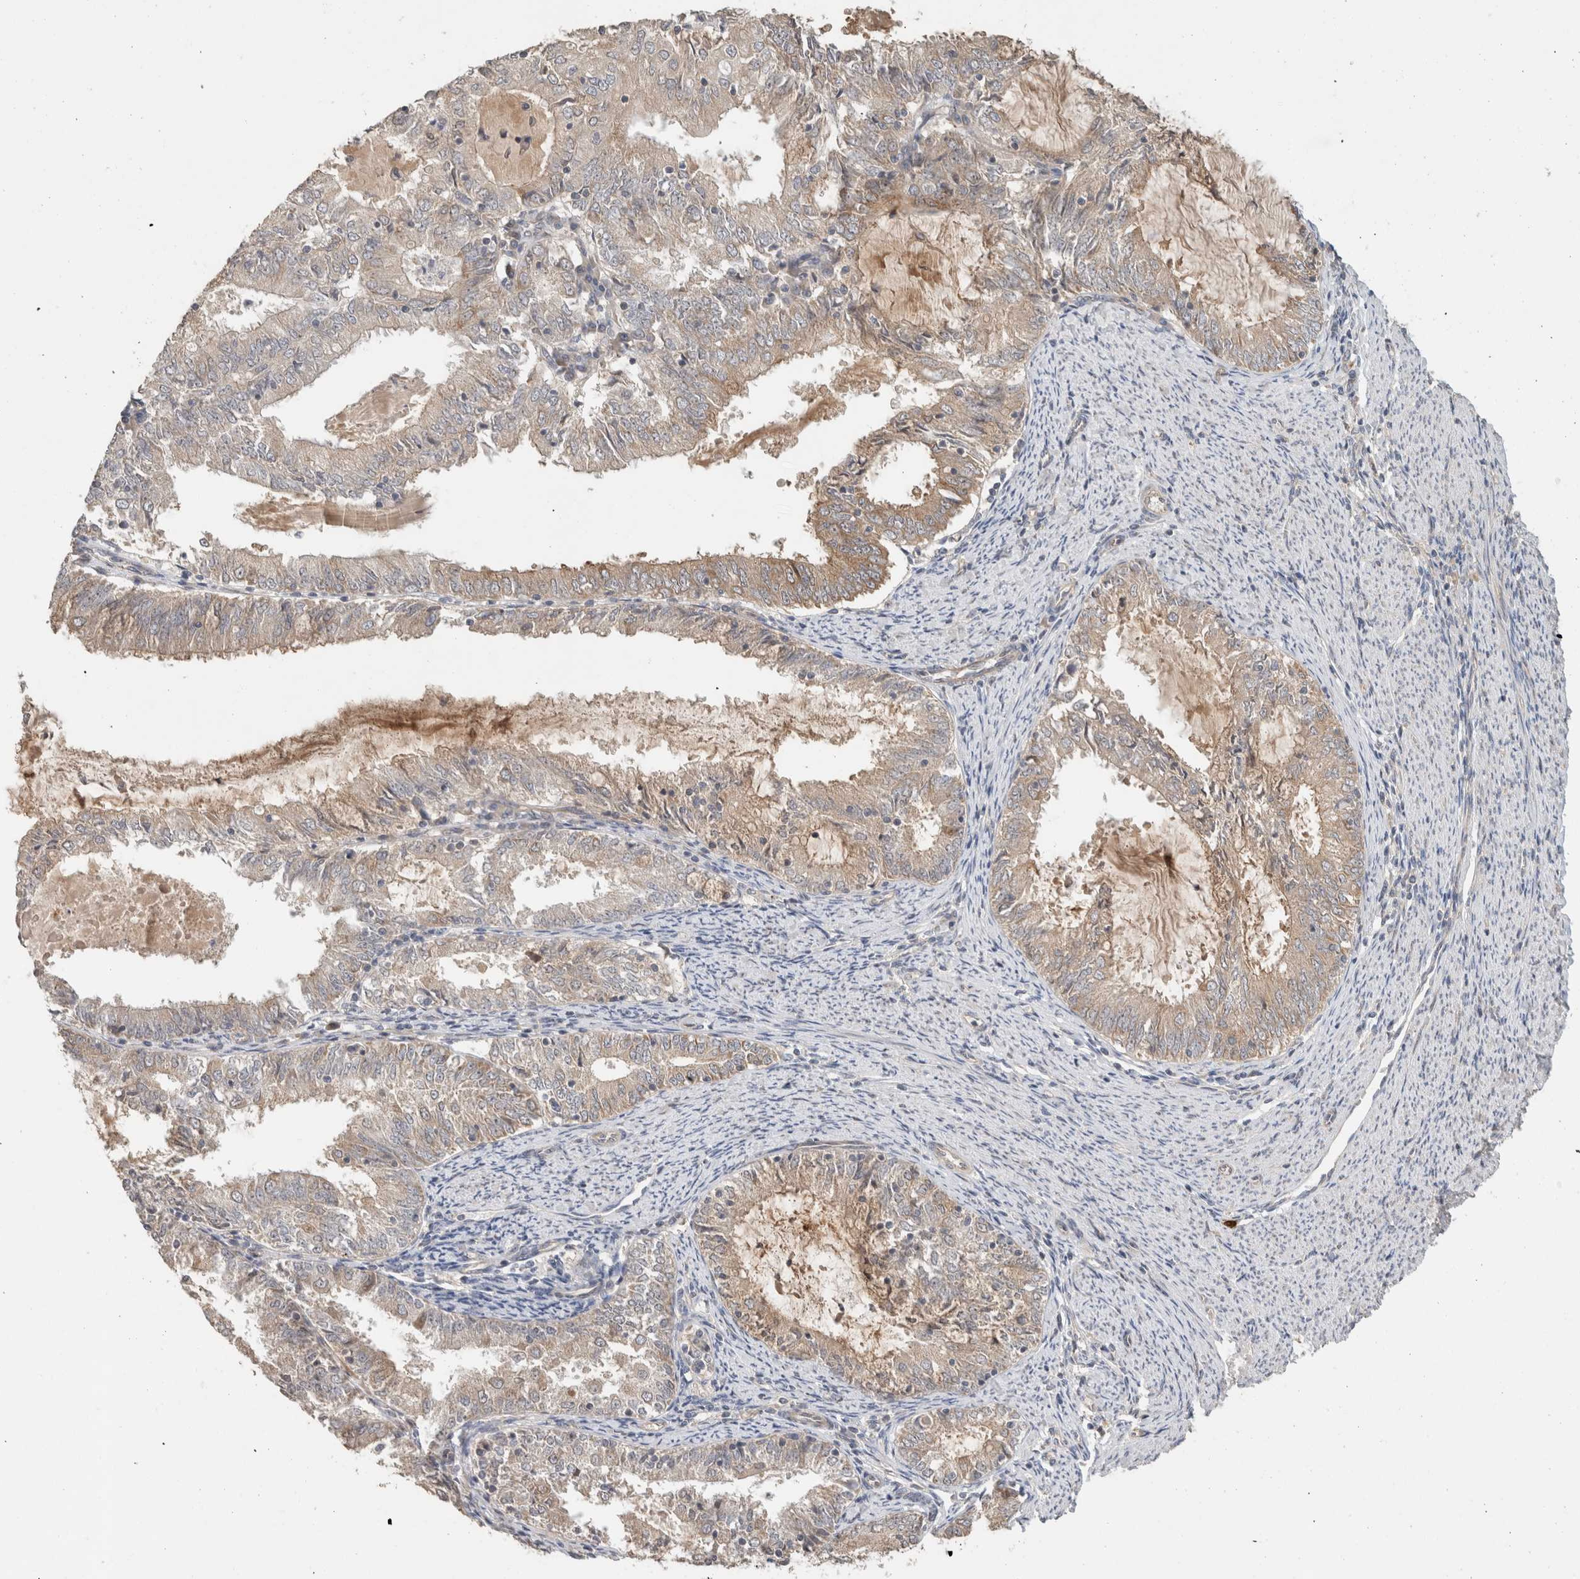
{"staining": {"intensity": "weak", "quantity": "25%-75%", "location": "cytoplasmic/membranous"}, "tissue": "endometrial cancer", "cell_type": "Tumor cells", "image_type": "cancer", "snomed": [{"axis": "morphology", "description": "Adenocarcinoma, NOS"}, {"axis": "topography", "description": "Endometrium"}], "caption": "IHC (DAB (3,3'-diaminobenzidine)) staining of endometrial cancer (adenocarcinoma) shows weak cytoplasmic/membranous protein positivity in about 25%-75% of tumor cells.", "gene": "PUM1", "patient": {"sex": "female", "age": 57}}